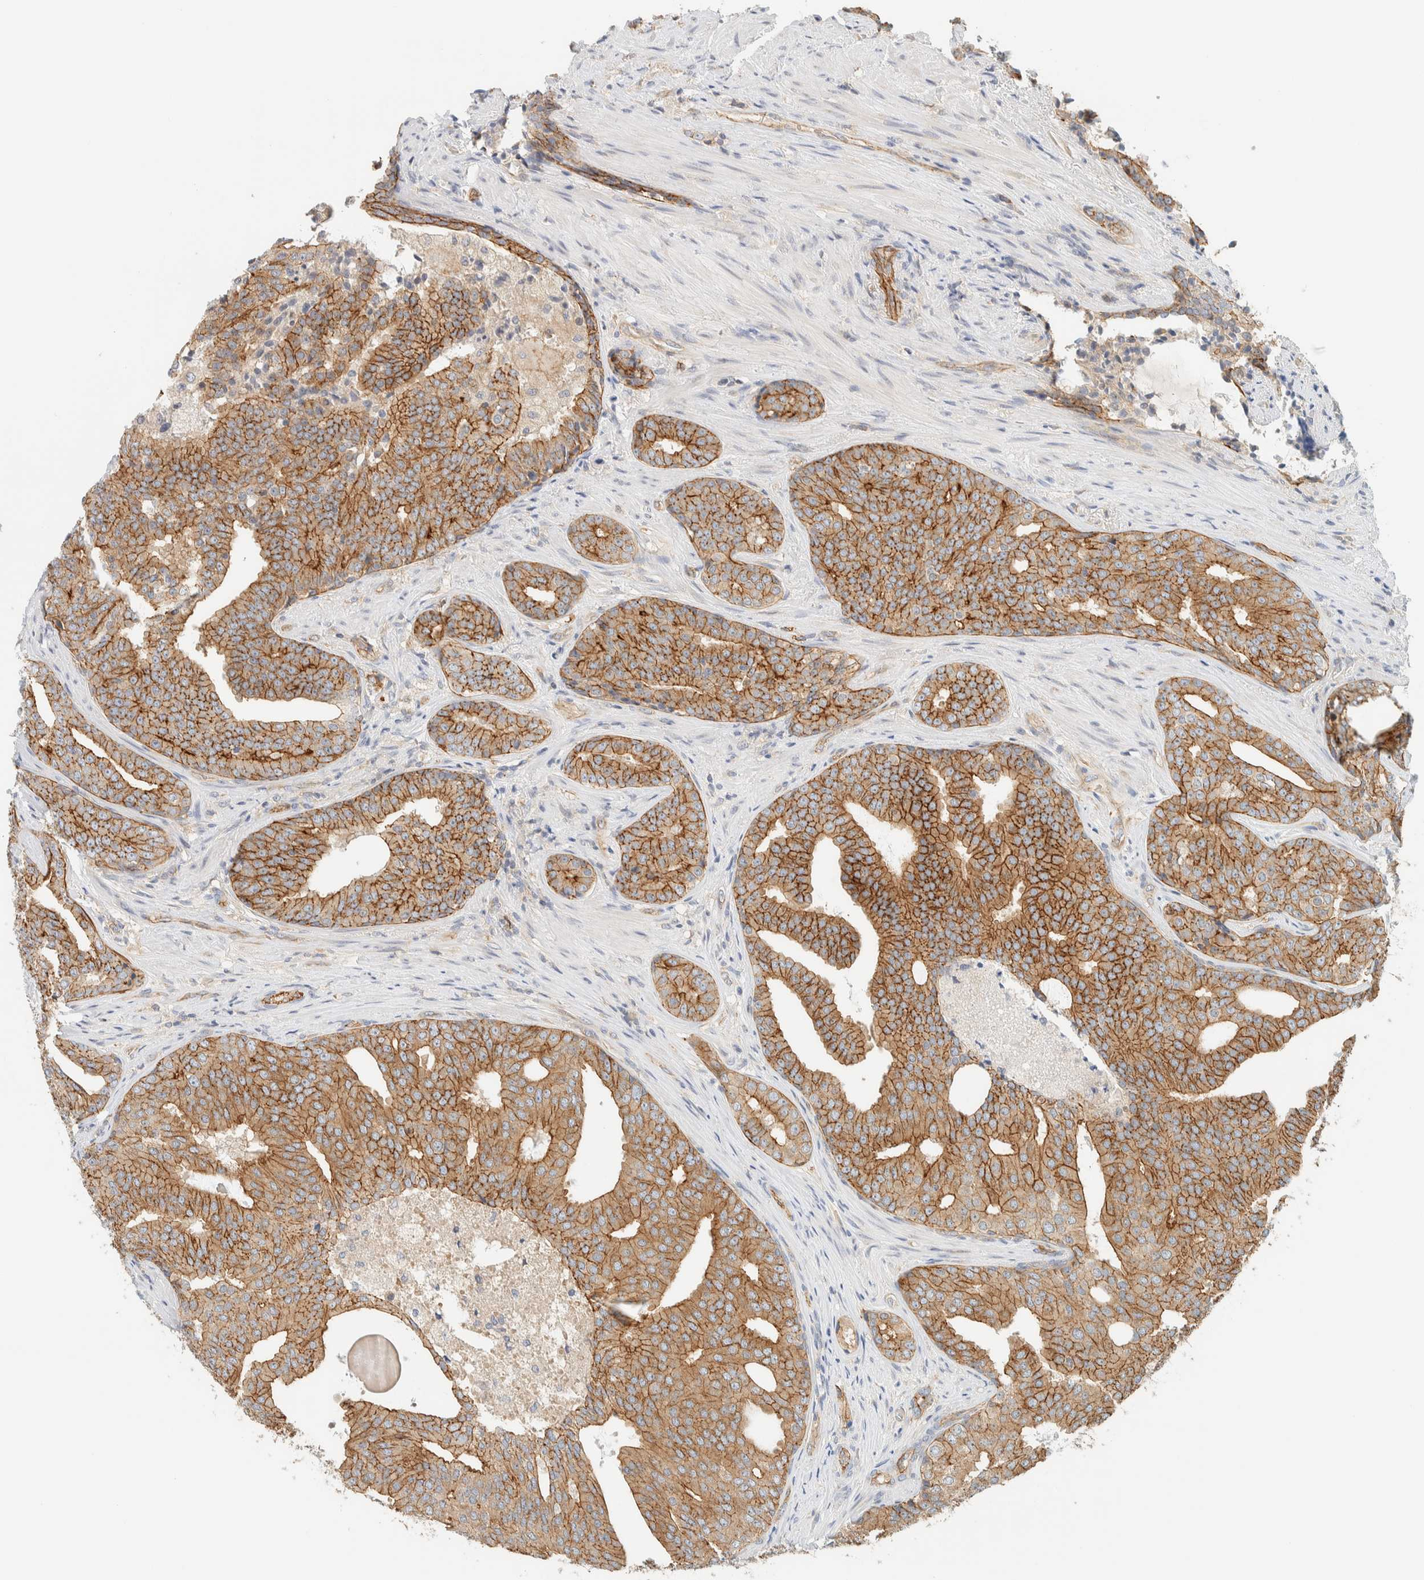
{"staining": {"intensity": "moderate", "quantity": ">75%", "location": "cytoplasmic/membranous"}, "tissue": "prostate cancer", "cell_type": "Tumor cells", "image_type": "cancer", "snomed": [{"axis": "morphology", "description": "Adenocarcinoma, High grade"}, {"axis": "topography", "description": "Prostate"}], "caption": "A brown stain shows moderate cytoplasmic/membranous staining of a protein in human prostate cancer tumor cells.", "gene": "LIMA1", "patient": {"sex": "male", "age": 71}}